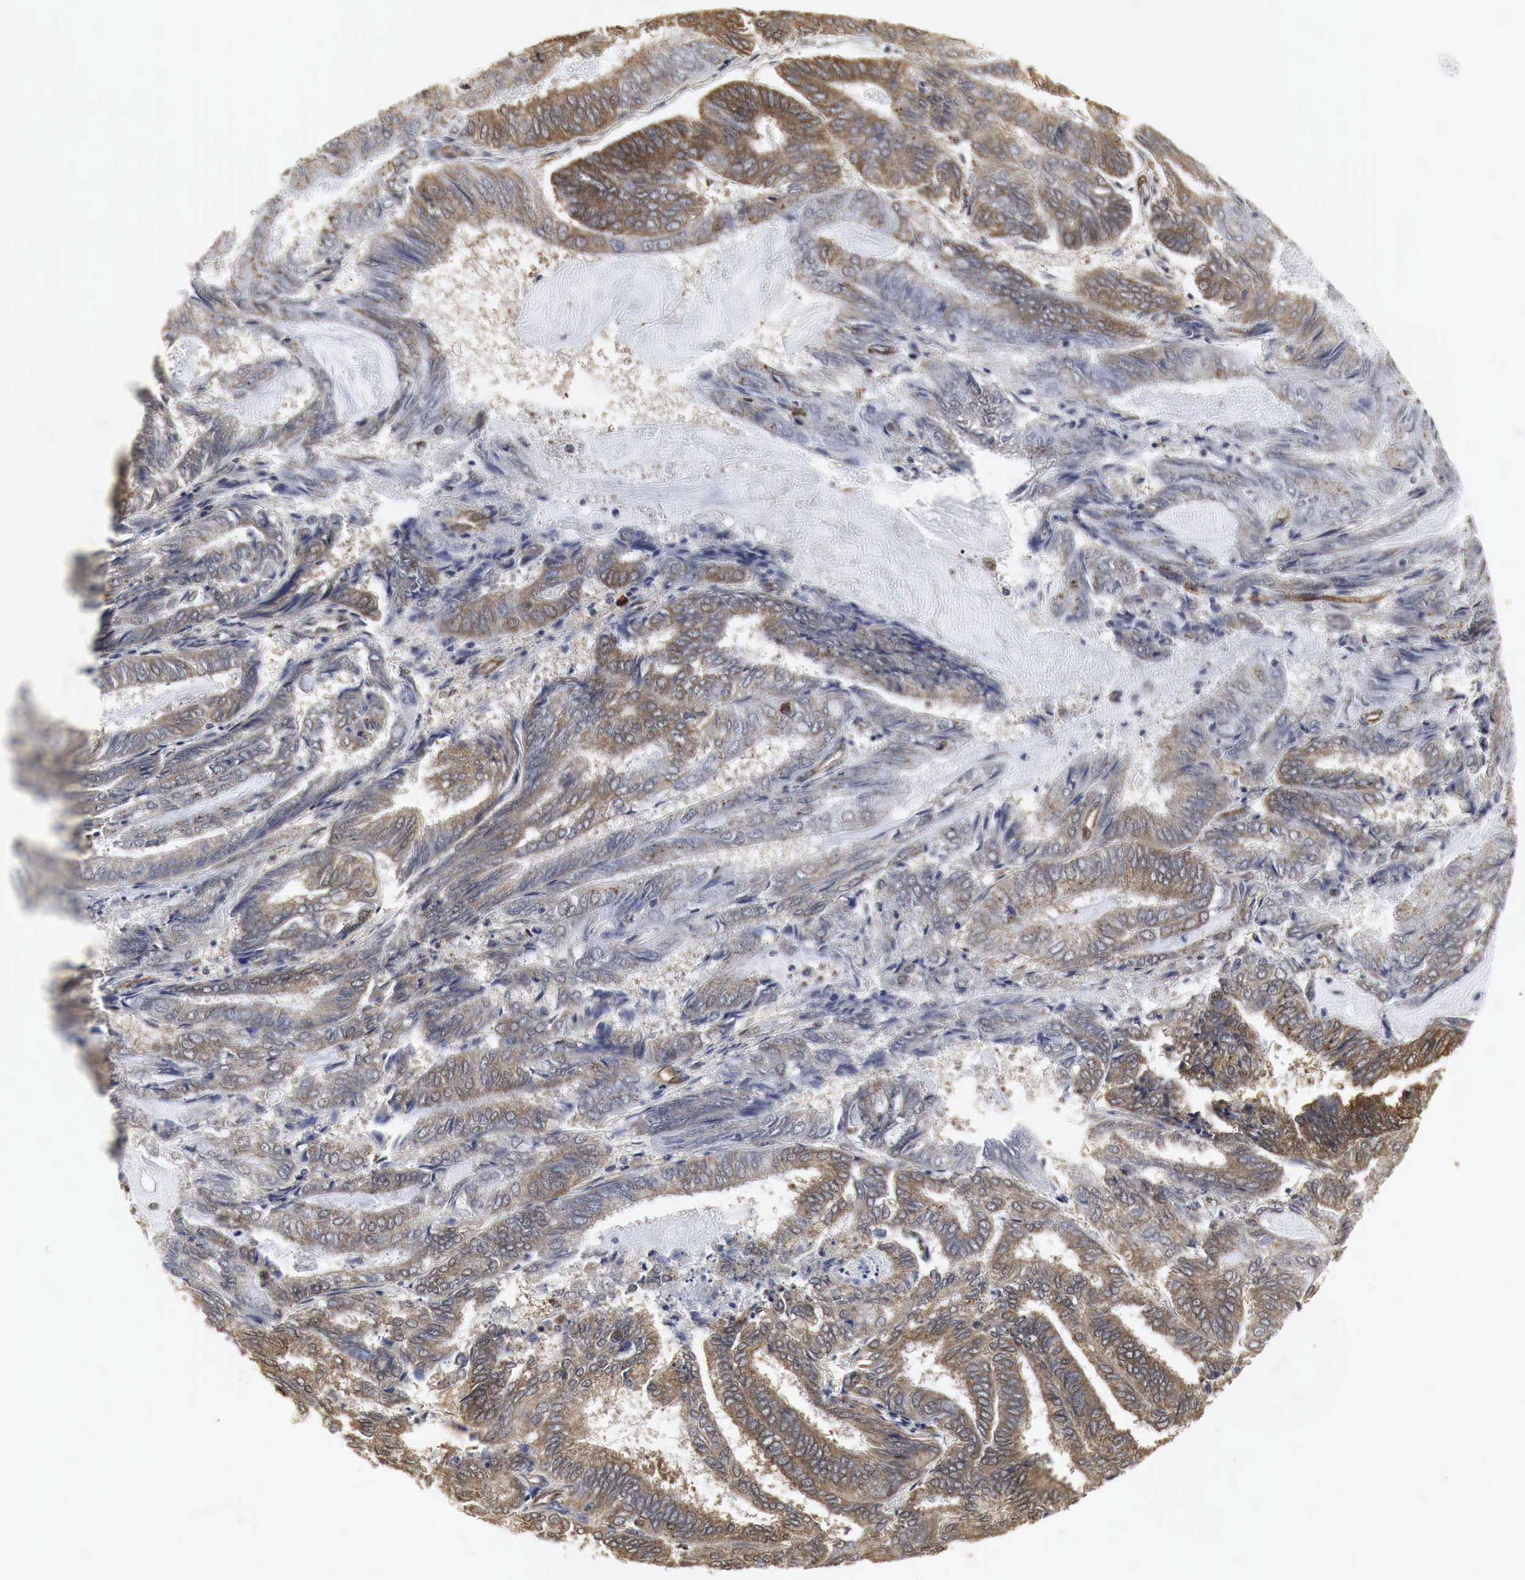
{"staining": {"intensity": "moderate", "quantity": ">75%", "location": "cytoplasmic/membranous"}, "tissue": "endometrial cancer", "cell_type": "Tumor cells", "image_type": "cancer", "snomed": [{"axis": "morphology", "description": "Adenocarcinoma, NOS"}, {"axis": "topography", "description": "Endometrium"}], "caption": "Adenocarcinoma (endometrial) tissue reveals moderate cytoplasmic/membranous positivity in approximately >75% of tumor cells", "gene": "SPIN1", "patient": {"sex": "female", "age": 59}}